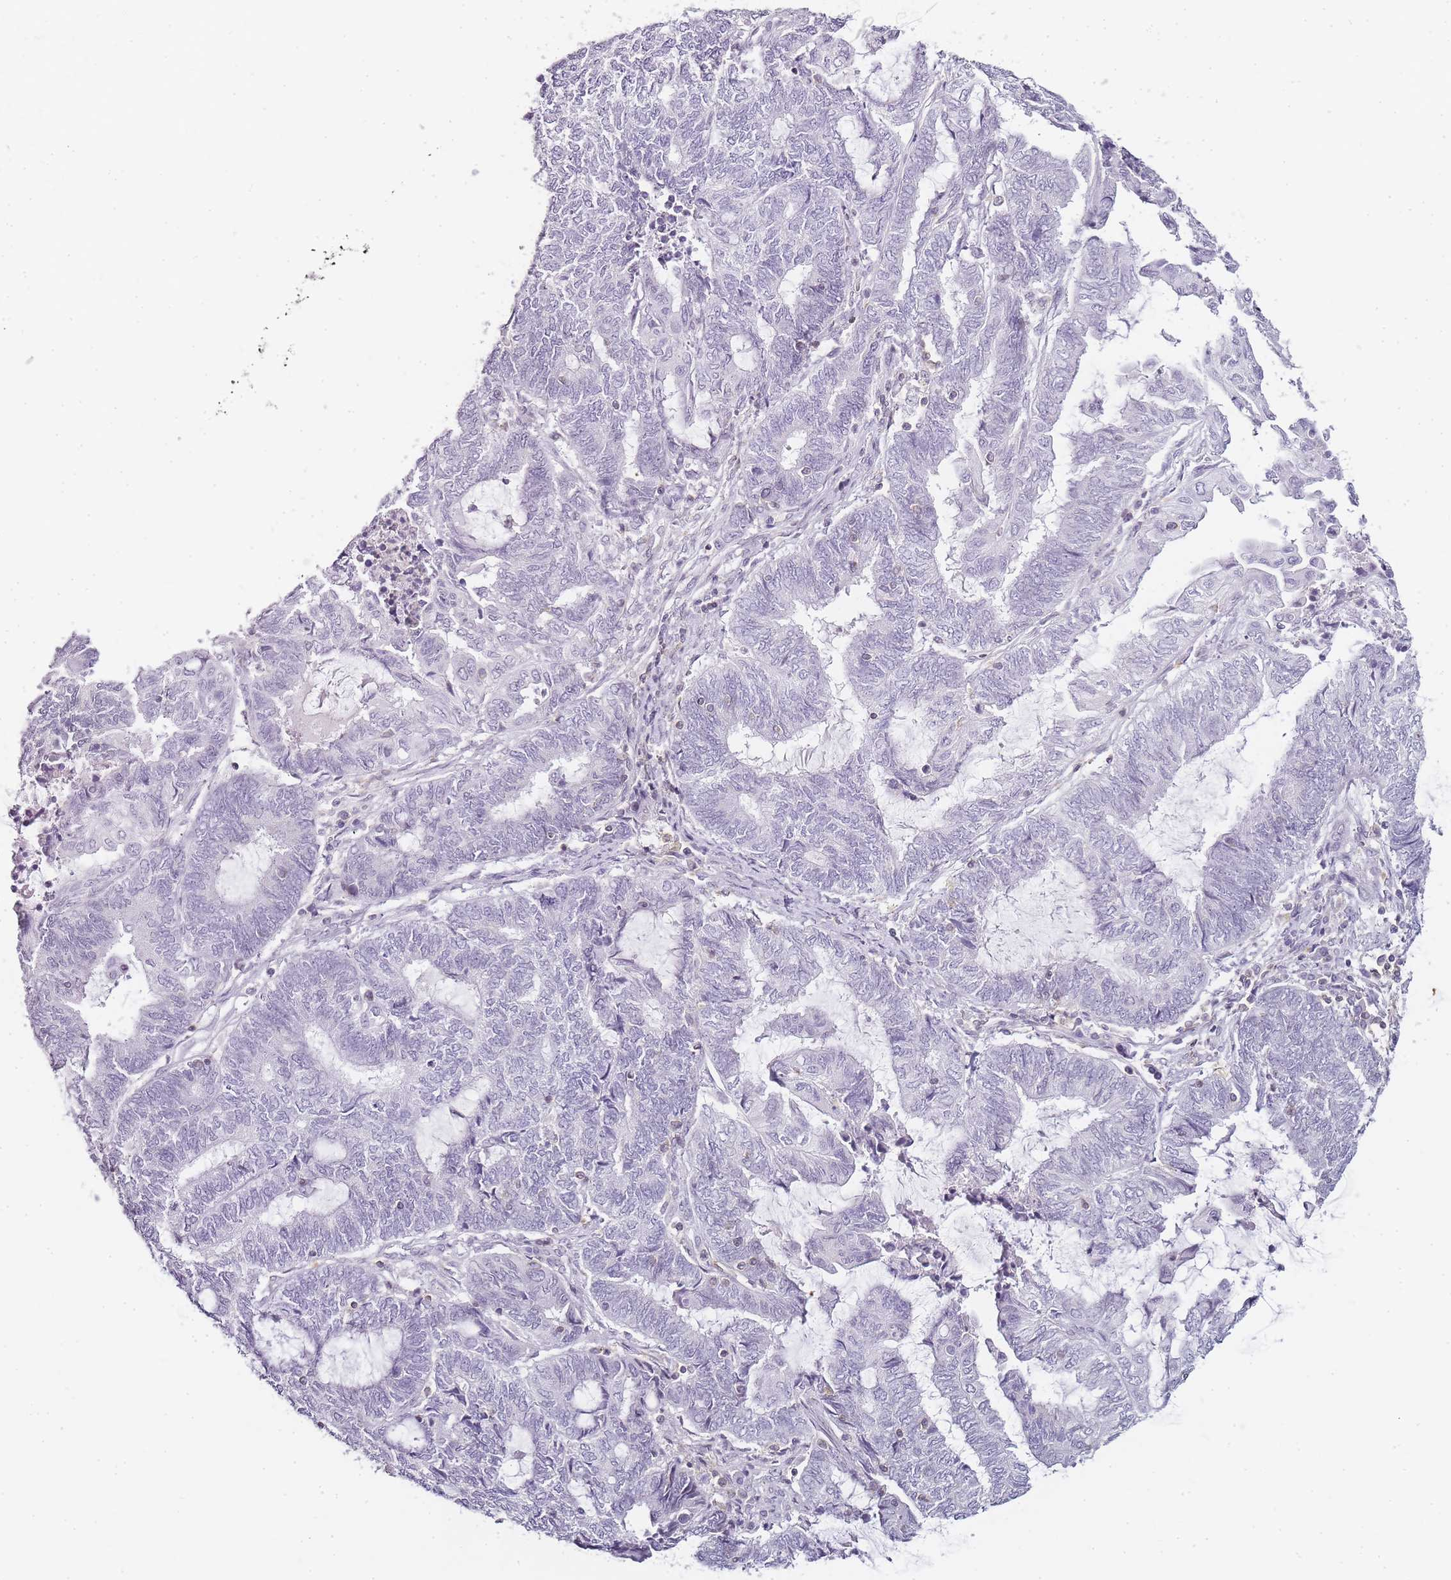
{"staining": {"intensity": "negative", "quantity": "none", "location": "none"}, "tissue": "endometrial cancer", "cell_type": "Tumor cells", "image_type": "cancer", "snomed": [{"axis": "morphology", "description": "Adenocarcinoma, NOS"}, {"axis": "topography", "description": "Uterus"}, {"axis": "topography", "description": "Endometrium"}], "caption": "Adenocarcinoma (endometrial) was stained to show a protein in brown. There is no significant staining in tumor cells.", "gene": "JAKMIP1", "patient": {"sex": "female", "age": 70}}